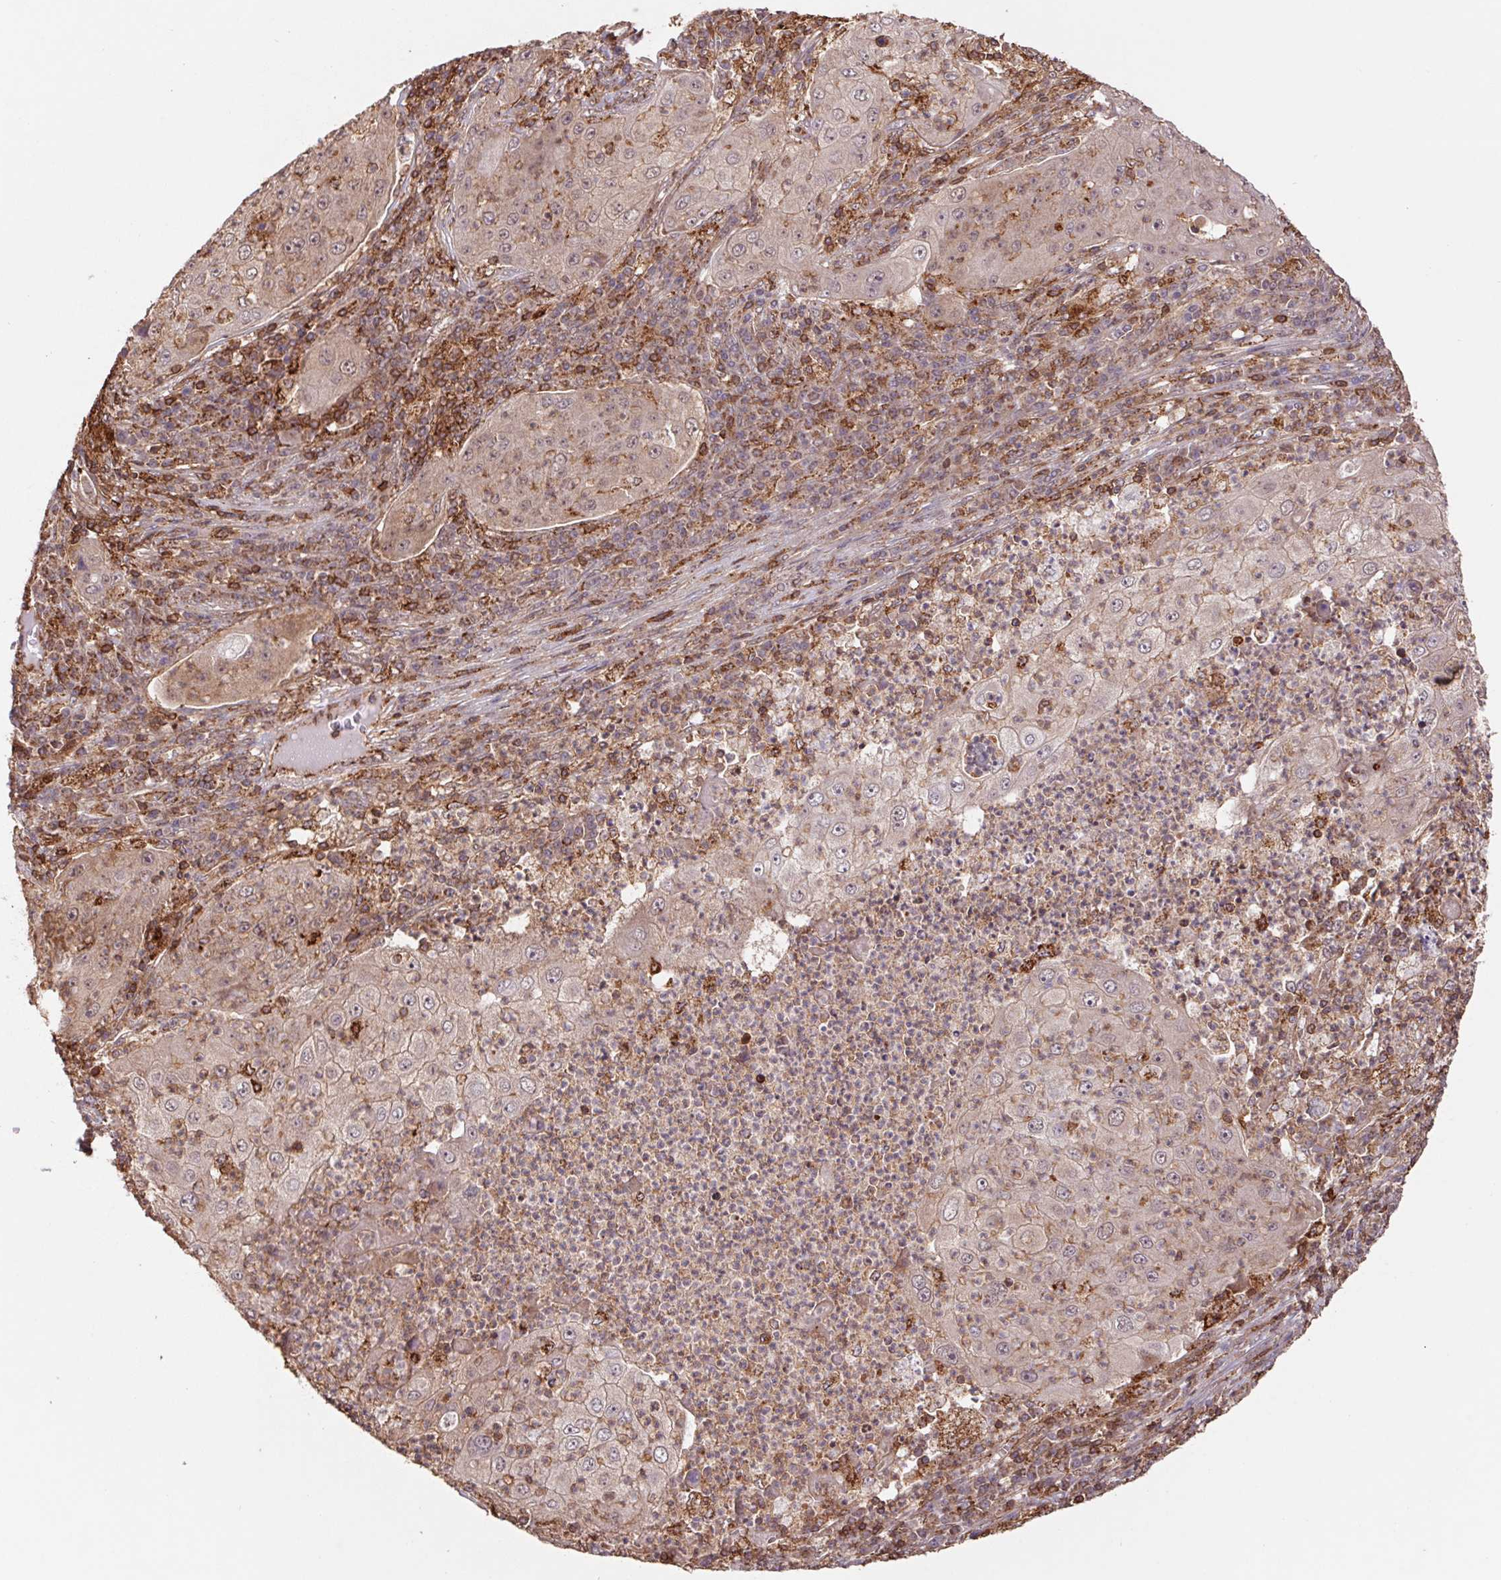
{"staining": {"intensity": "weak", "quantity": "<25%", "location": "cytoplasmic/membranous"}, "tissue": "lung cancer", "cell_type": "Tumor cells", "image_type": "cancer", "snomed": [{"axis": "morphology", "description": "Squamous cell carcinoma, NOS"}, {"axis": "topography", "description": "Lung"}], "caption": "Lung cancer (squamous cell carcinoma) stained for a protein using IHC exhibits no positivity tumor cells.", "gene": "URM1", "patient": {"sex": "female", "age": 59}}